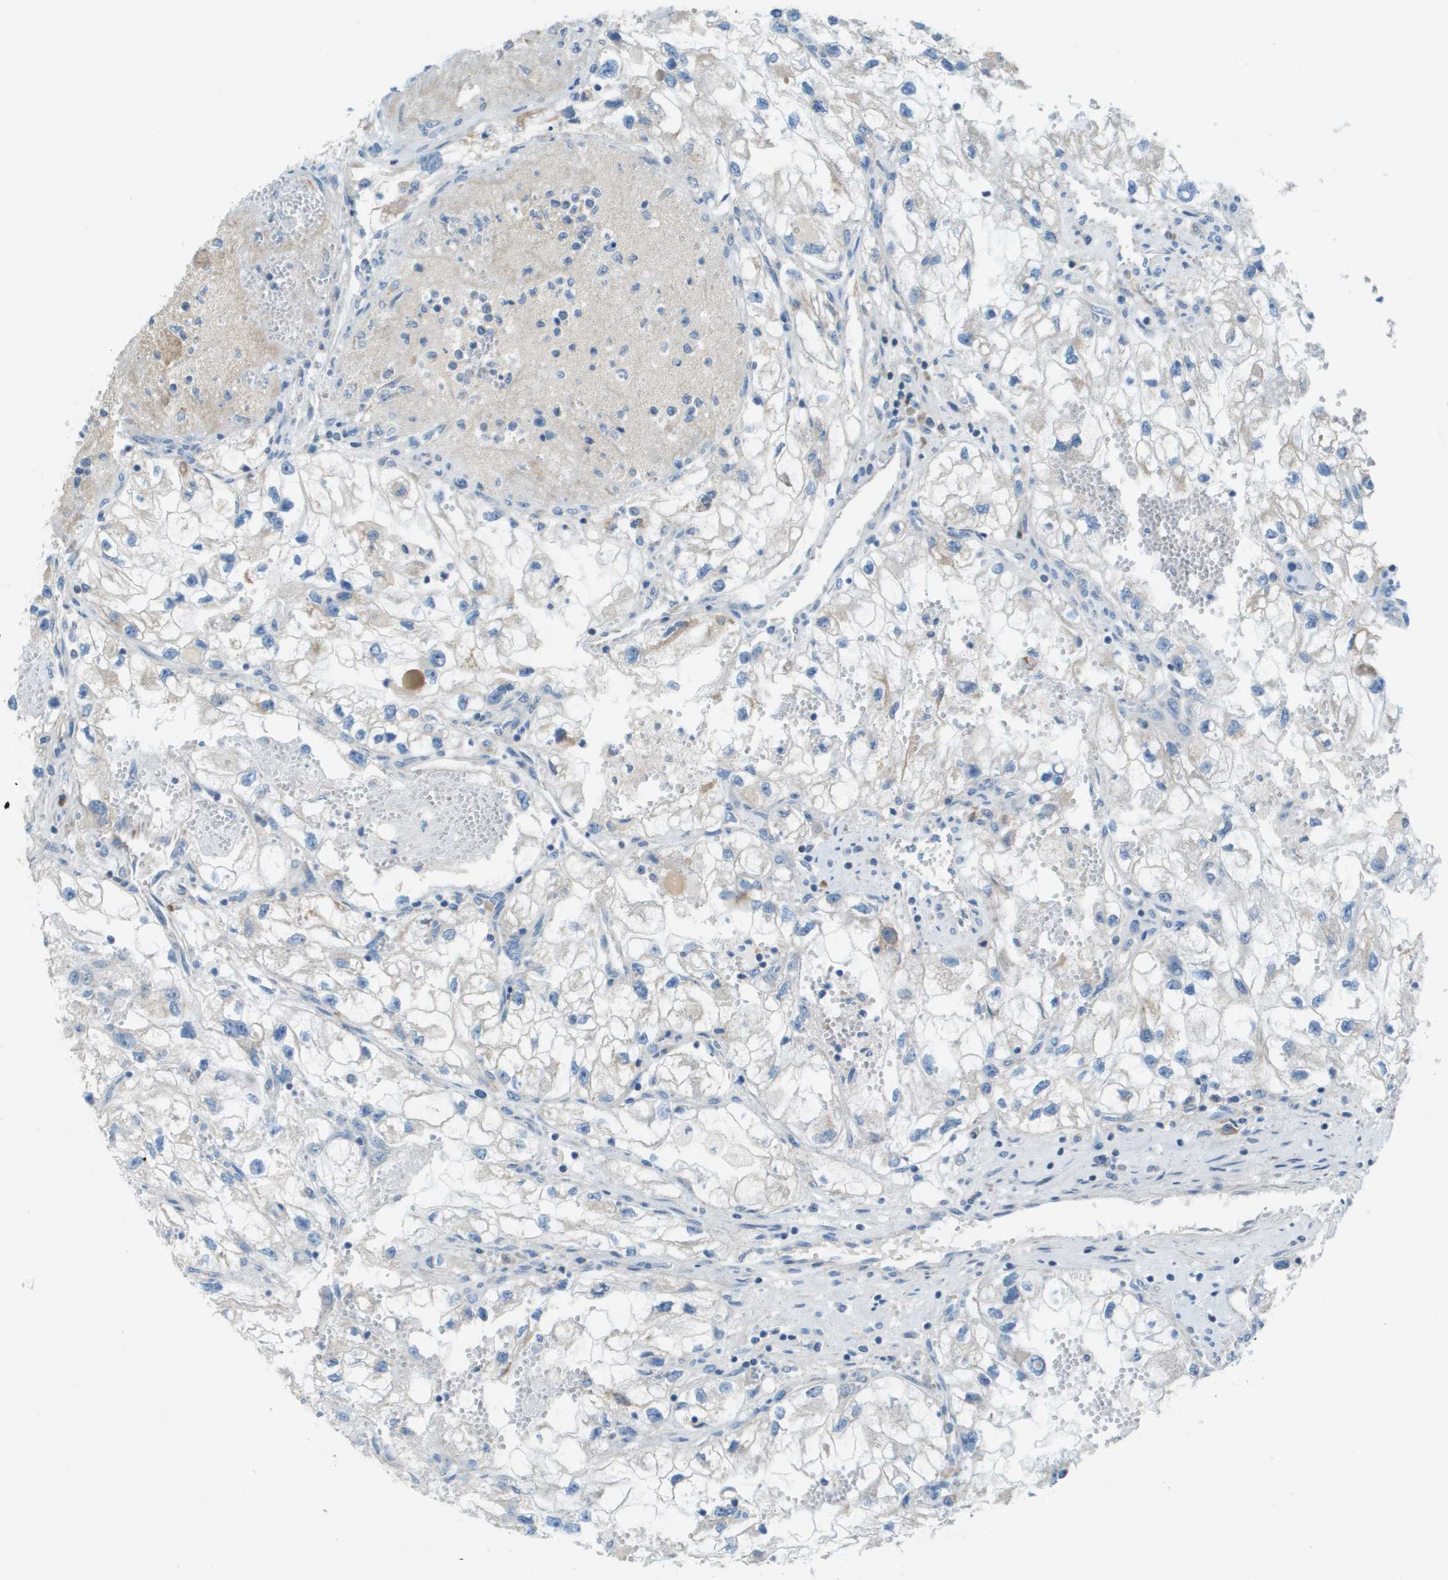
{"staining": {"intensity": "negative", "quantity": "none", "location": "none"}, "tissue": "renal cancer", "cell_type": "Tumor cells", "image_type": "cancer", "snomed": [{"axis": "morphology", "description": "Adenocarcinoma, NOS"}, {"axis": "topography", "description": "Kidney"}], "caption": "This is a histopathology image of immunohistochemistry staining of renal cancer, which shows no expression in tumor cells.", "gene": "GALNT6", "patient": {"sex": "female", "age": 70}}